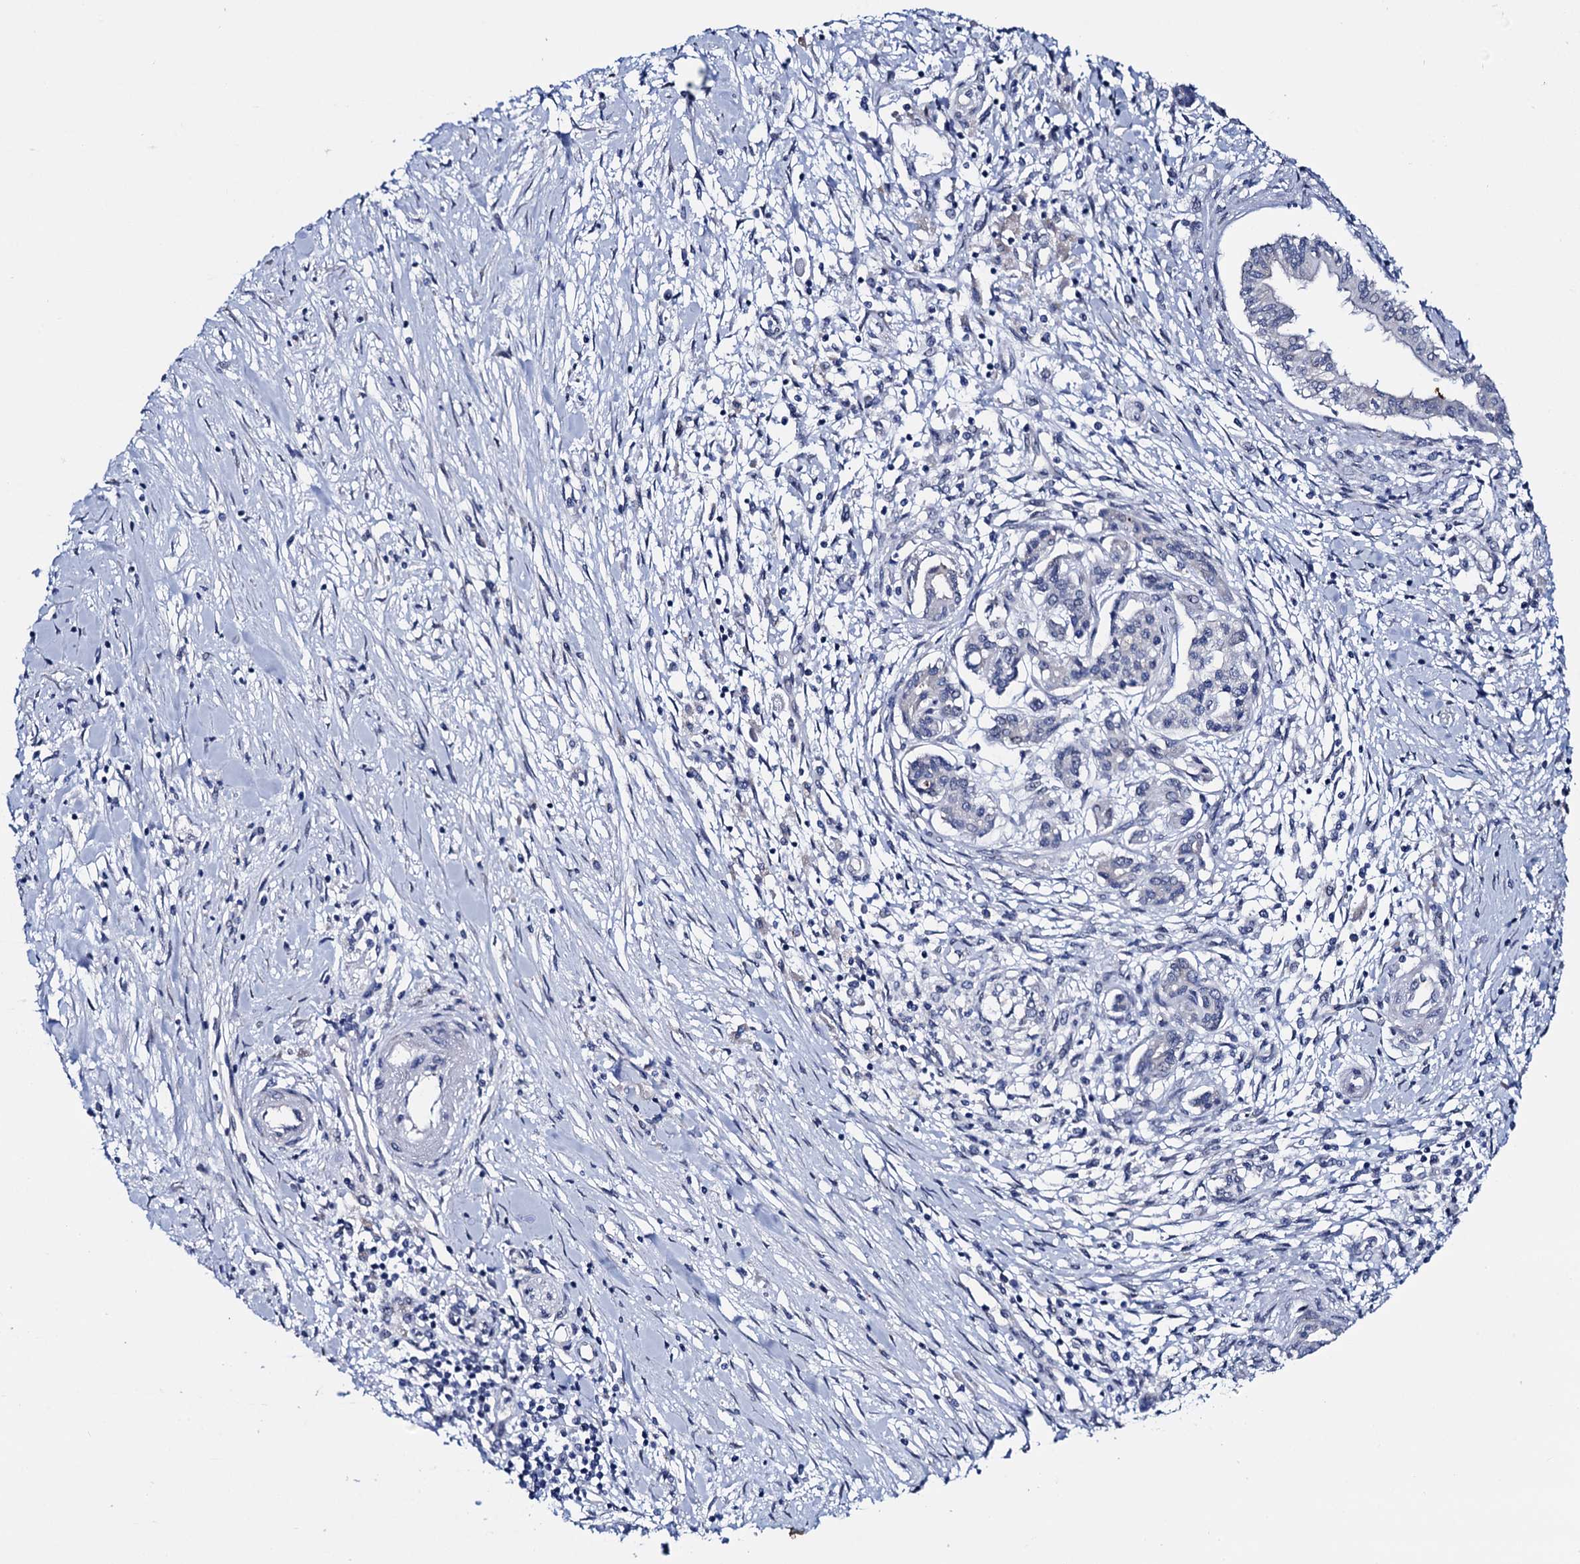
{"staining": {"intensity": "negative", "quantity": "none", "location": "none"}, "tissue": "pancreatic cancer", "cell_type": "Tumor cells", "image_type": "cancer", "snomed": [{"axis": "morphology", "description": "Adenocarcinoma, NOS"}, {"axis": "topography", "description": "Pancreas"}], "caption": "IHC photomicrograph of human adenocarcinoma (pancreatic) stained for a protein (brown), which demonstrates no positivity in tumor cells.", "gene": "C16orf87", "patient": {"sex": "female", "age": 50}}